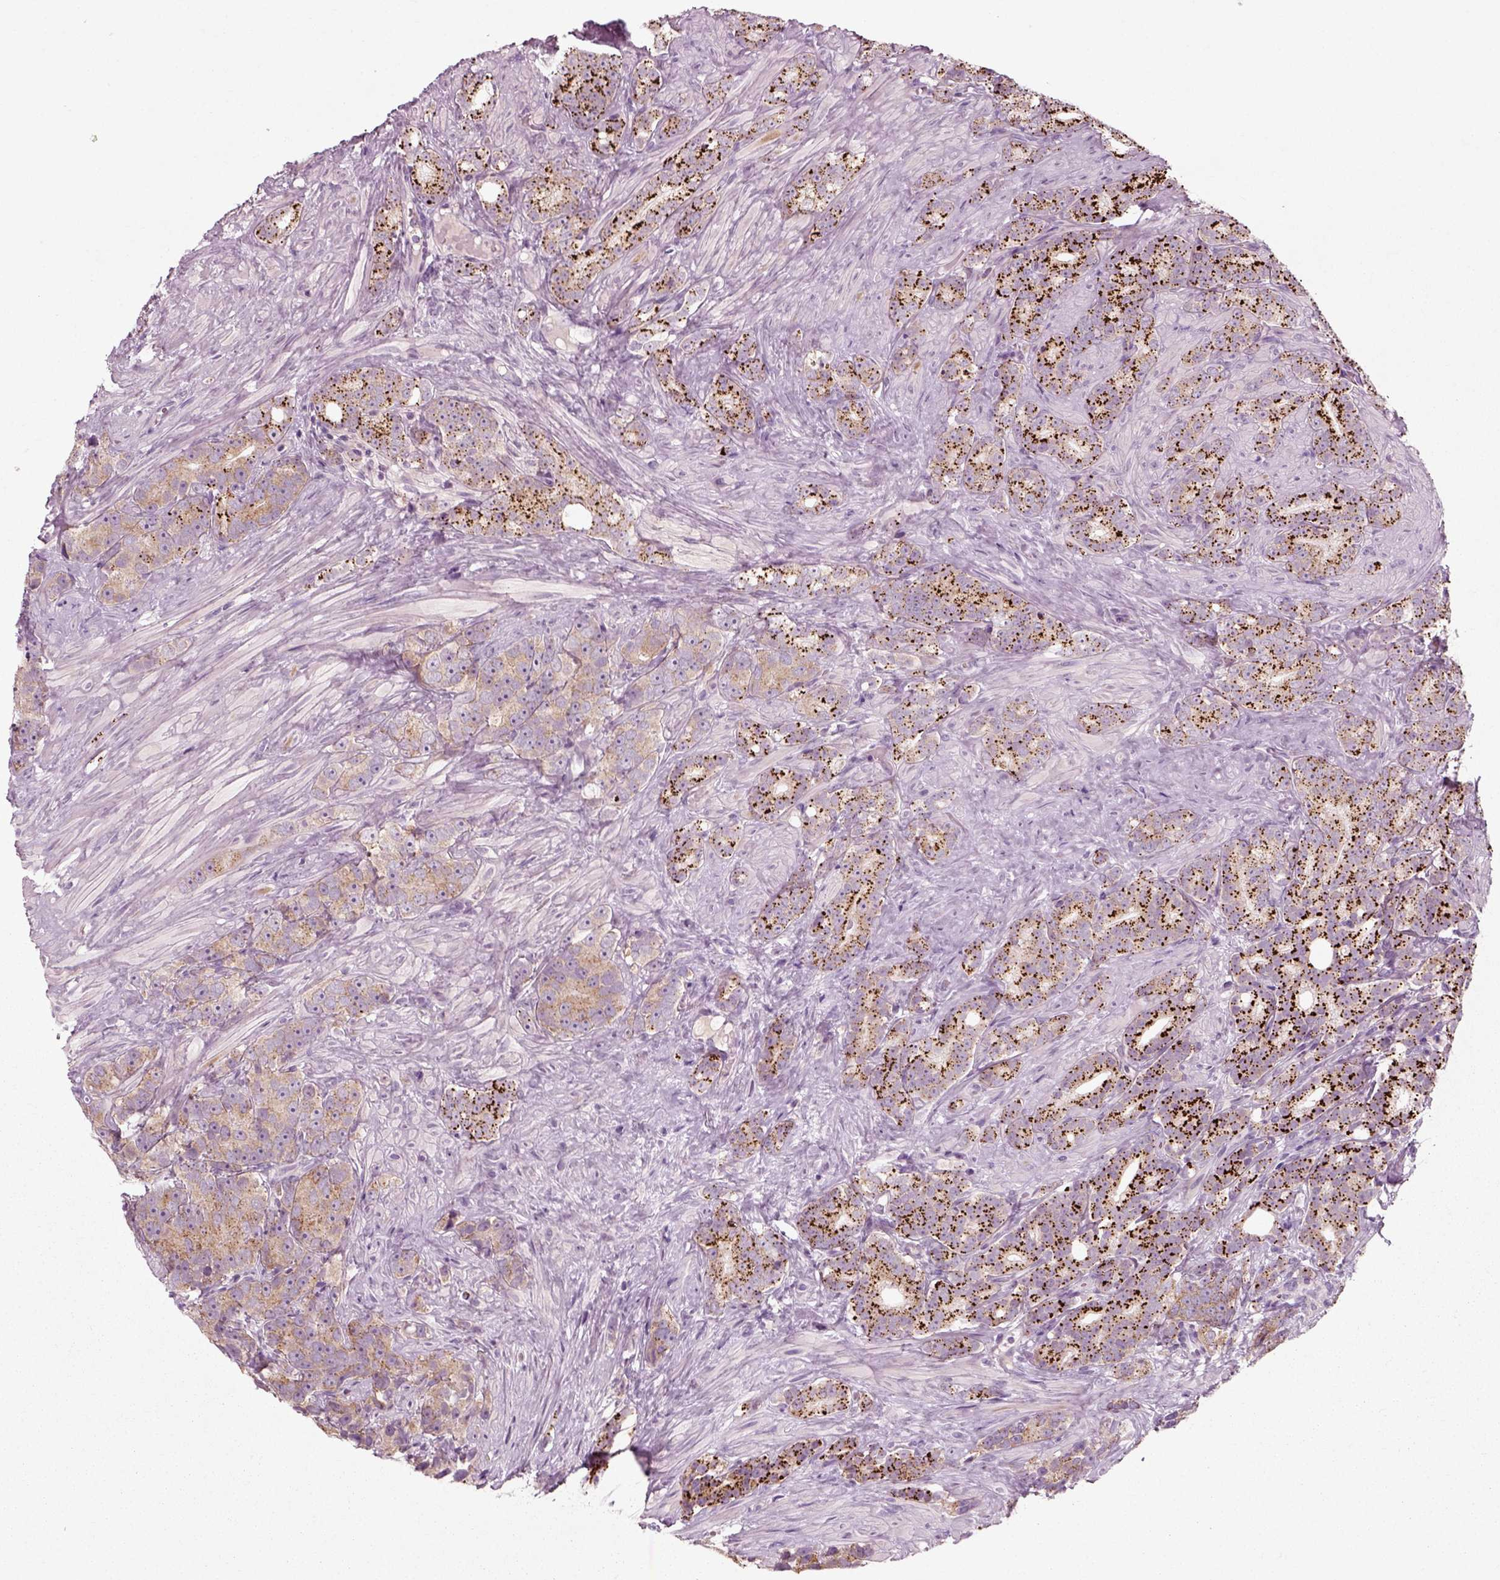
{"staining": {"intensity": "weak", "quantity": ">75%", "location": "cytoplasmic/membranous"}, "tissue": "prostate cancer", "cell_type": "Tumor cells", "image_type": "cancer", "snomed": [{"axis": "morphology", "description": "Adenocarcinoma, High grade"}, {"axis": "topography", "description": "Prostate"}], "caption": "High-grade adenocarcinoma (prostate) stained with IHC demonstrates weak cytoplasmic/membranous staining in about >75% of tumor cells.", "gene": "RND2", "patient": {"sex": "male", "age": 90}}